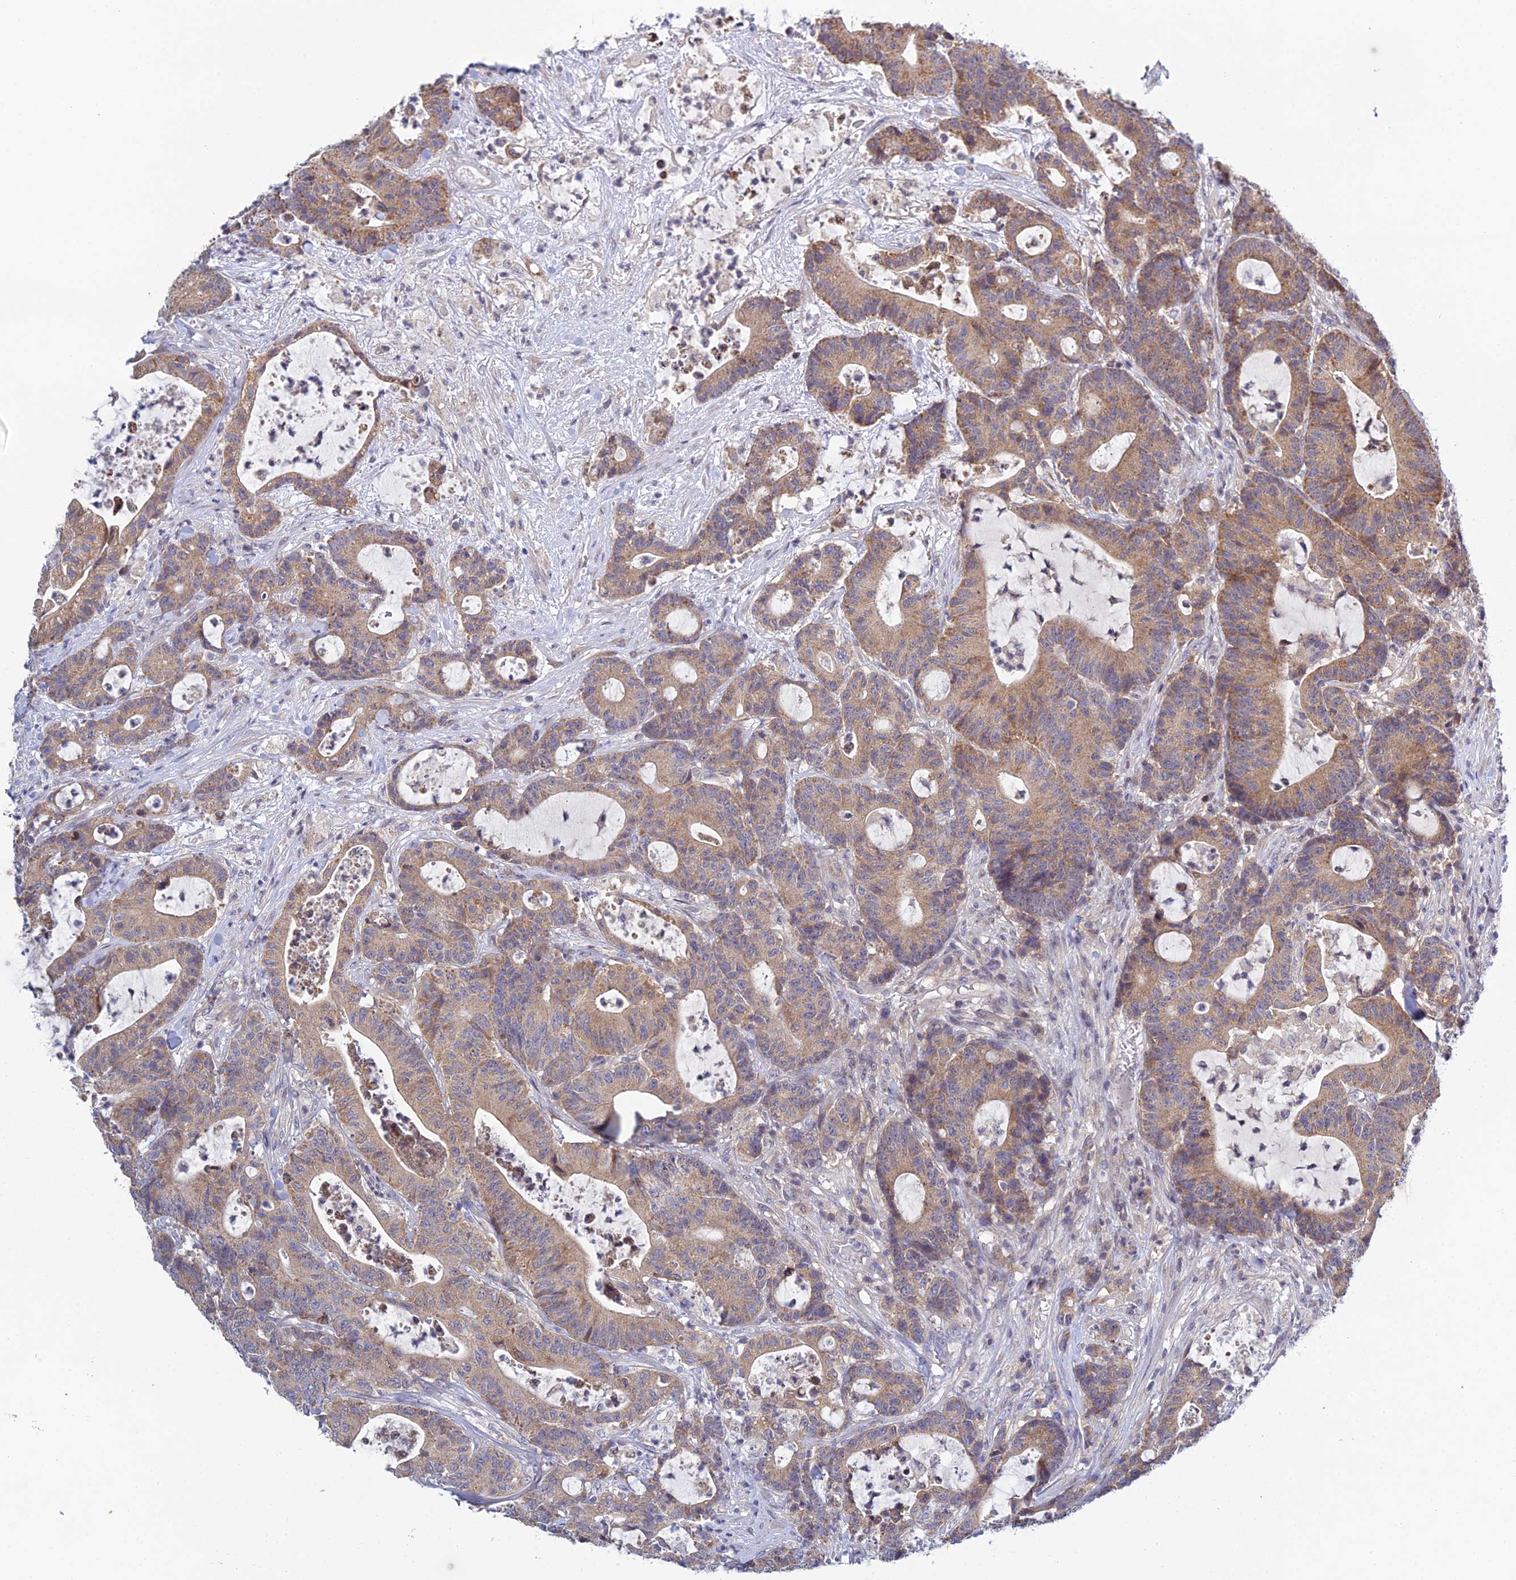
{"staining": {"intensity": "moderate", "quantity": ">75%", "location": "cytoplasmic/membranous"}, "tissue": "colorectal cancer", "cell_type": "Tumor cells", "image_type": "cancer", "snomed": [{"axis": "morphology", "description": "Adenocarcinoma, NOS"}, {"axis": "topography", "description": "Colon"}], "caption": "The histopathology image reveals immunohistochemical staining of adenocarcinoma (colorectal). There is moderate cytoplasmic/membranous expression is present in about >75% of tumor cells.", "gene": "ELOA2", "patient": {"sex": "female", "age": 84}}